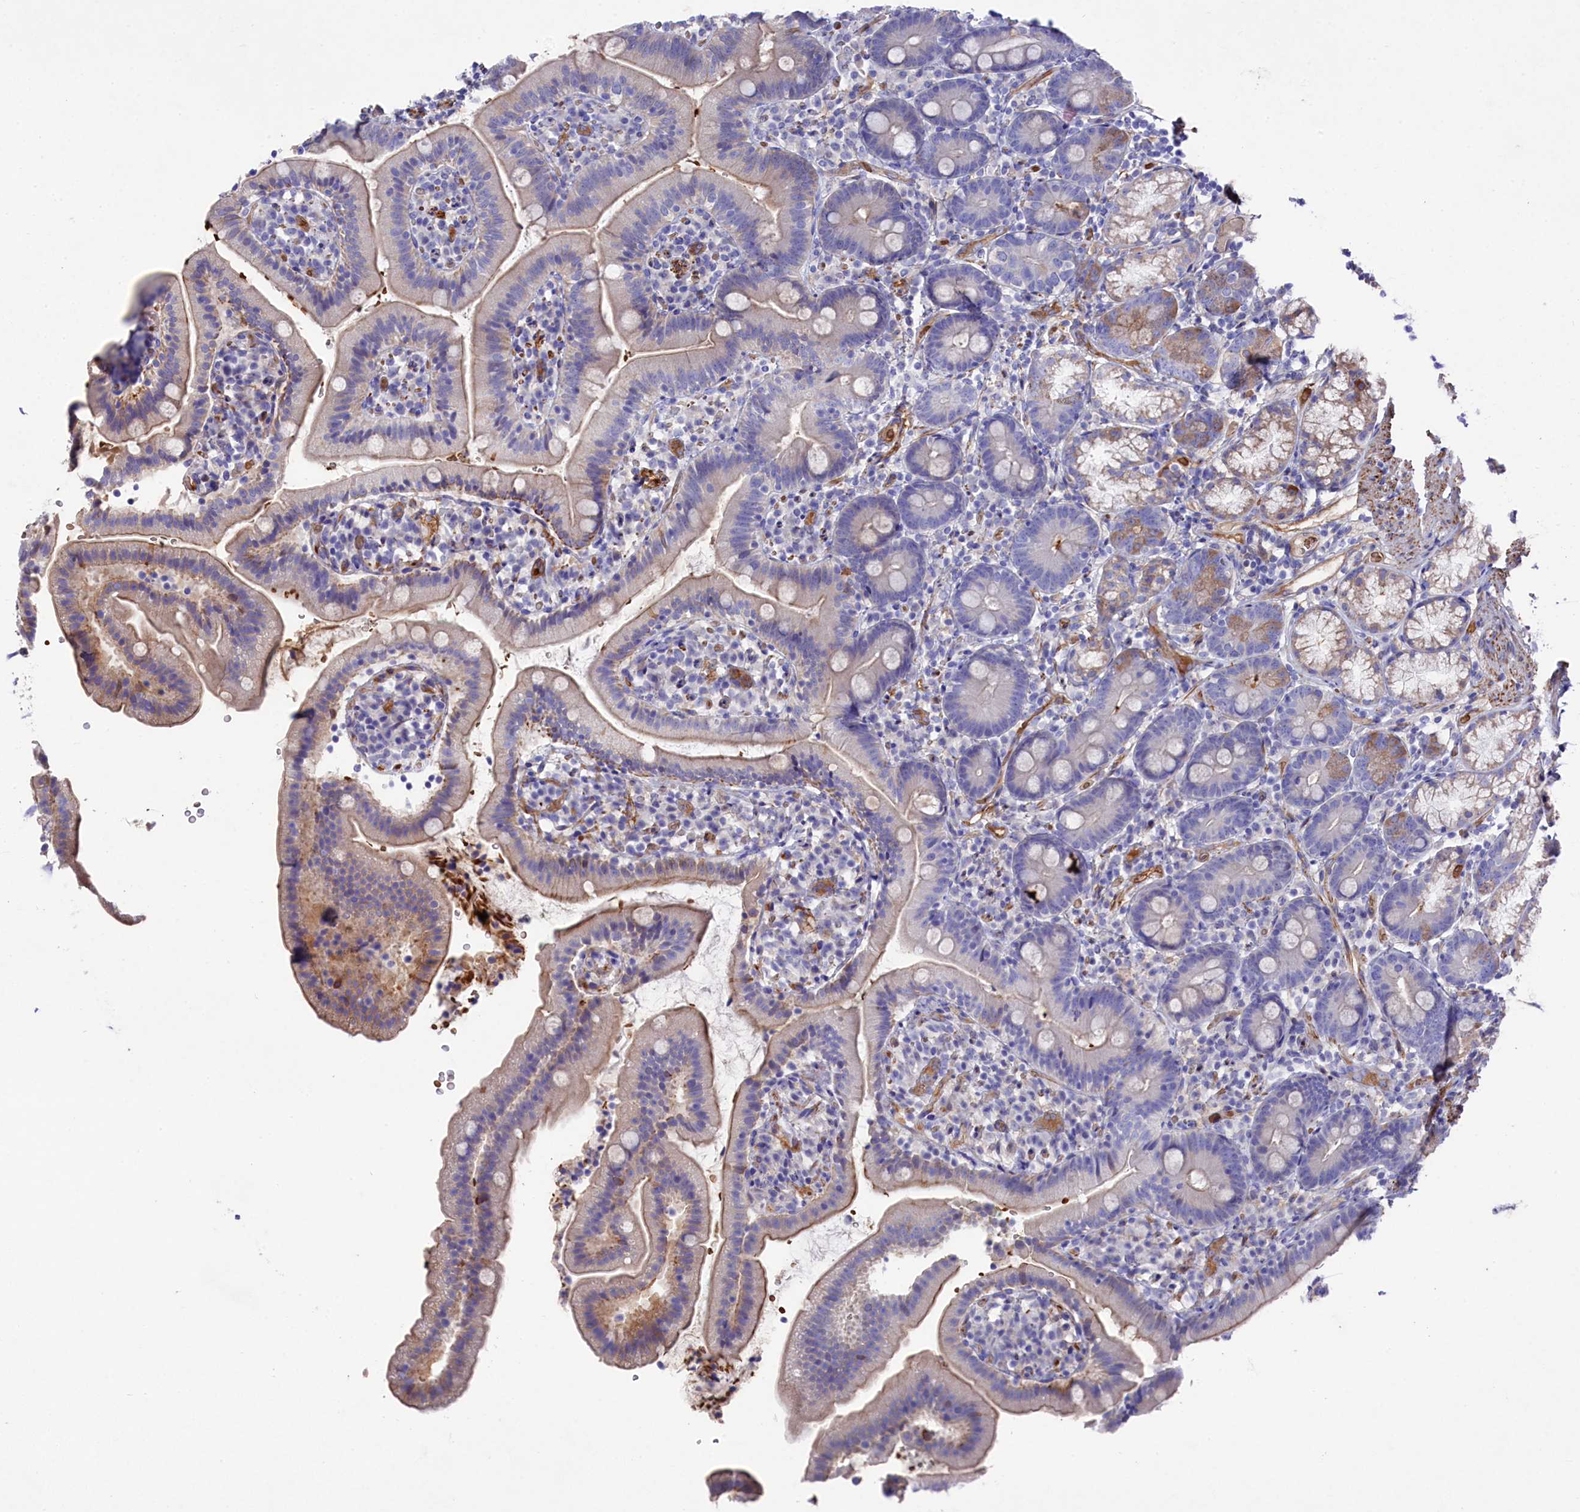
{"staining": {"intensity": "moderate", "quantity": "<25%", "location": "cytoplasmic/membranous"}, "tissue": "duodenum", "cell_type": "Glandular cells", "image_type": "normal", "snomed": [{"axis": "morphology", "description": "Normal tissue, NOS"}, {"axis": "topography", "description": "Duodenum"}], "caption": "Immunohistochemical staining of benign human duodenum reveals moderate cytoplasmic/membranous protein positivity in about <25% of glandular cells. Ihc stains the protein of interest in brown and the nuclei are stained blue.", "gene": "LHFPL4", "patient": {"sex": "female", "age": 67}}